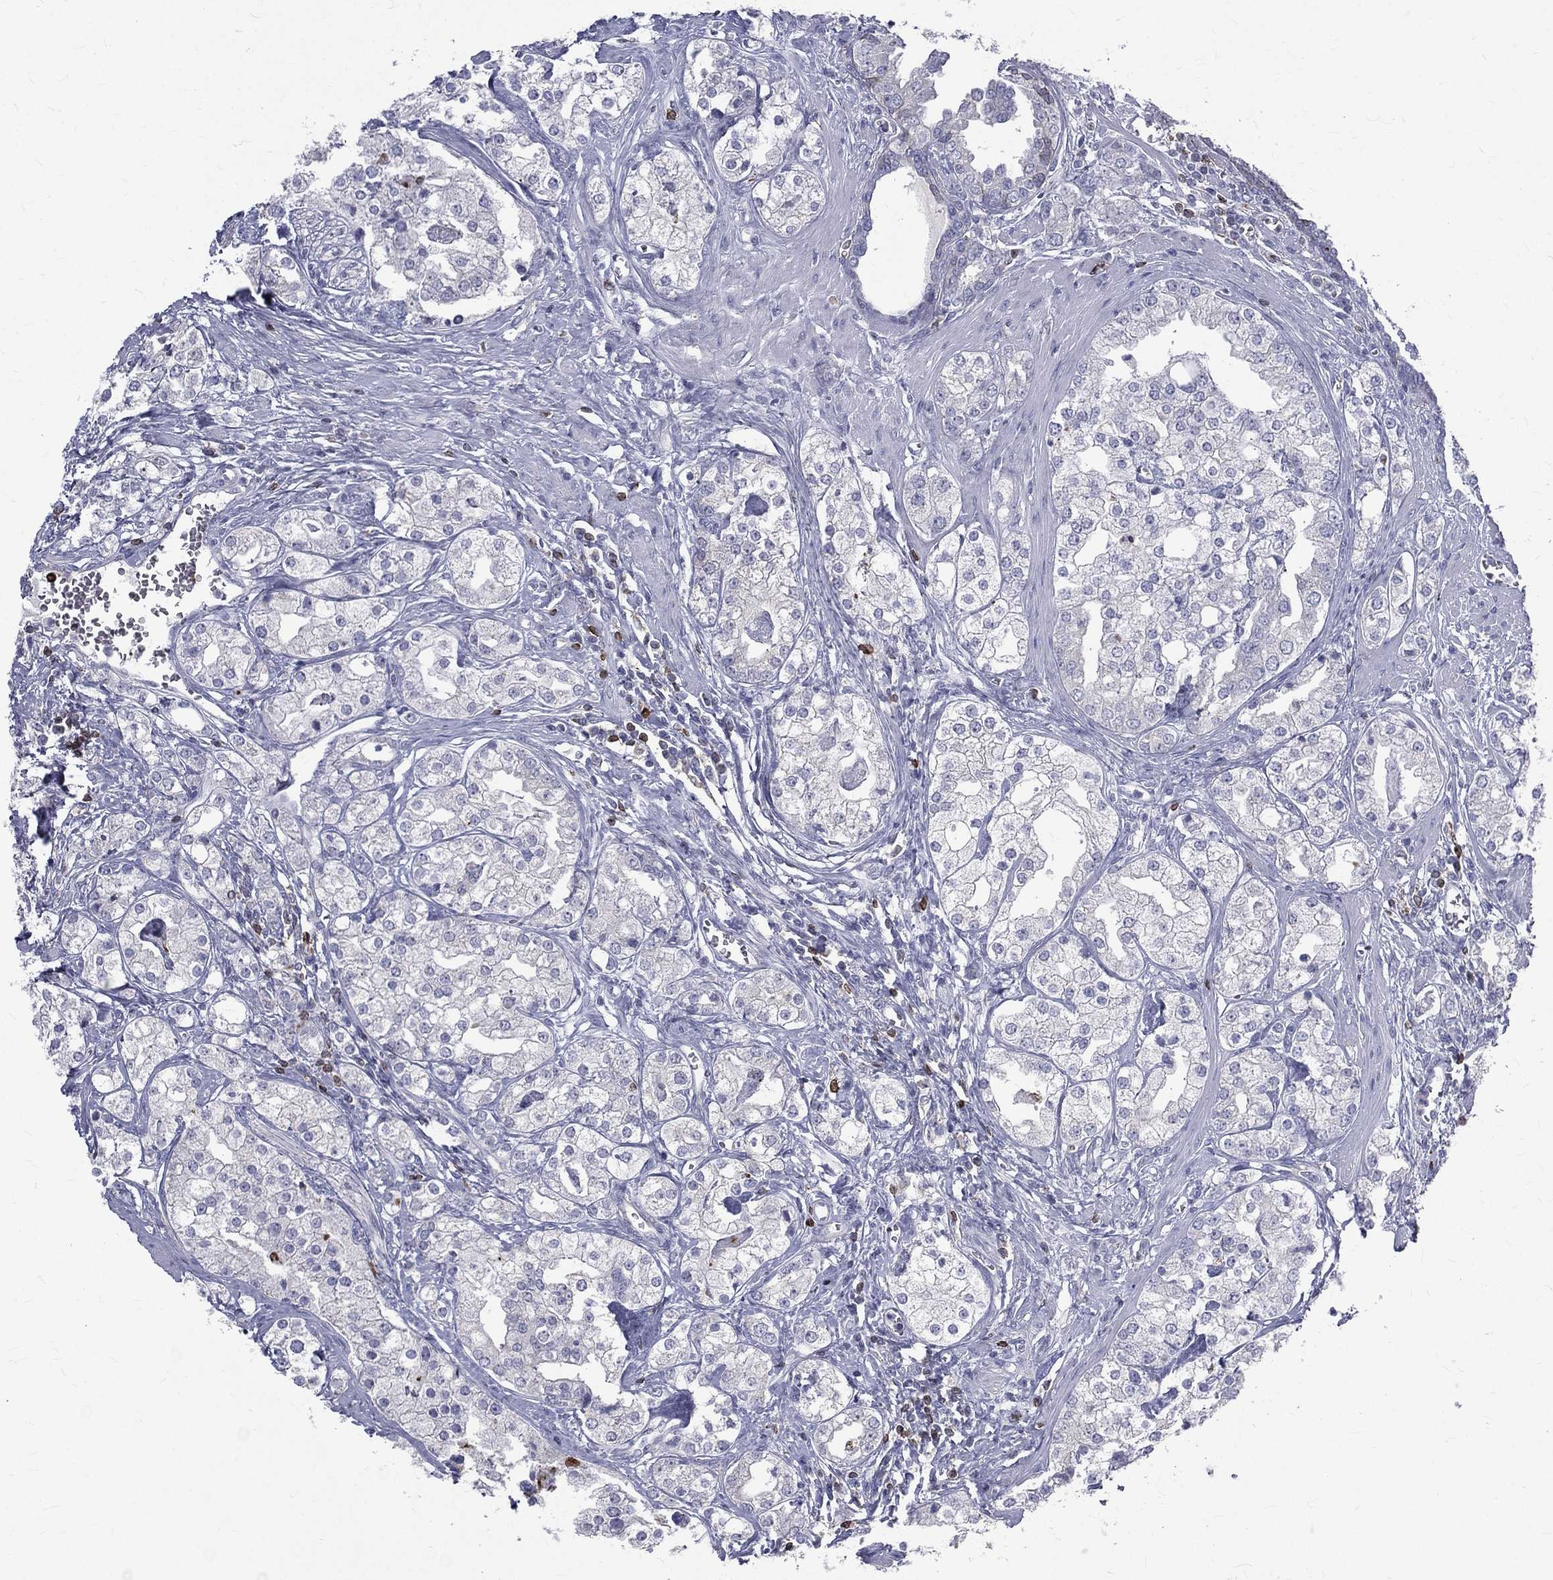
{"staining": {"intensity": "negative", "quantity": "none", "location": "none"}, "tissue": "prostate cancer", "cell_type": "Tumor cells", "image_type": "cancer", "snomed": [{"axis": "morphology", "description": "Adenocarcinoma, NOS"}, {"axis": "topography", "description": "Prostate and seminal vesicle, NOS"}, {"axis": "topography", "description": "Prostate"}], "caption": "High power microscopy micrograph of an immunohistochemistry photomicrograph of prostate cancer (adenocarcinoma), revealing no significant positivity in tumor cells. (DAB (3,3'-diaminobenzidine) IHC, high magnification).", "gene": "CTSW", "patient": {"sex": "male", "age": 62}}